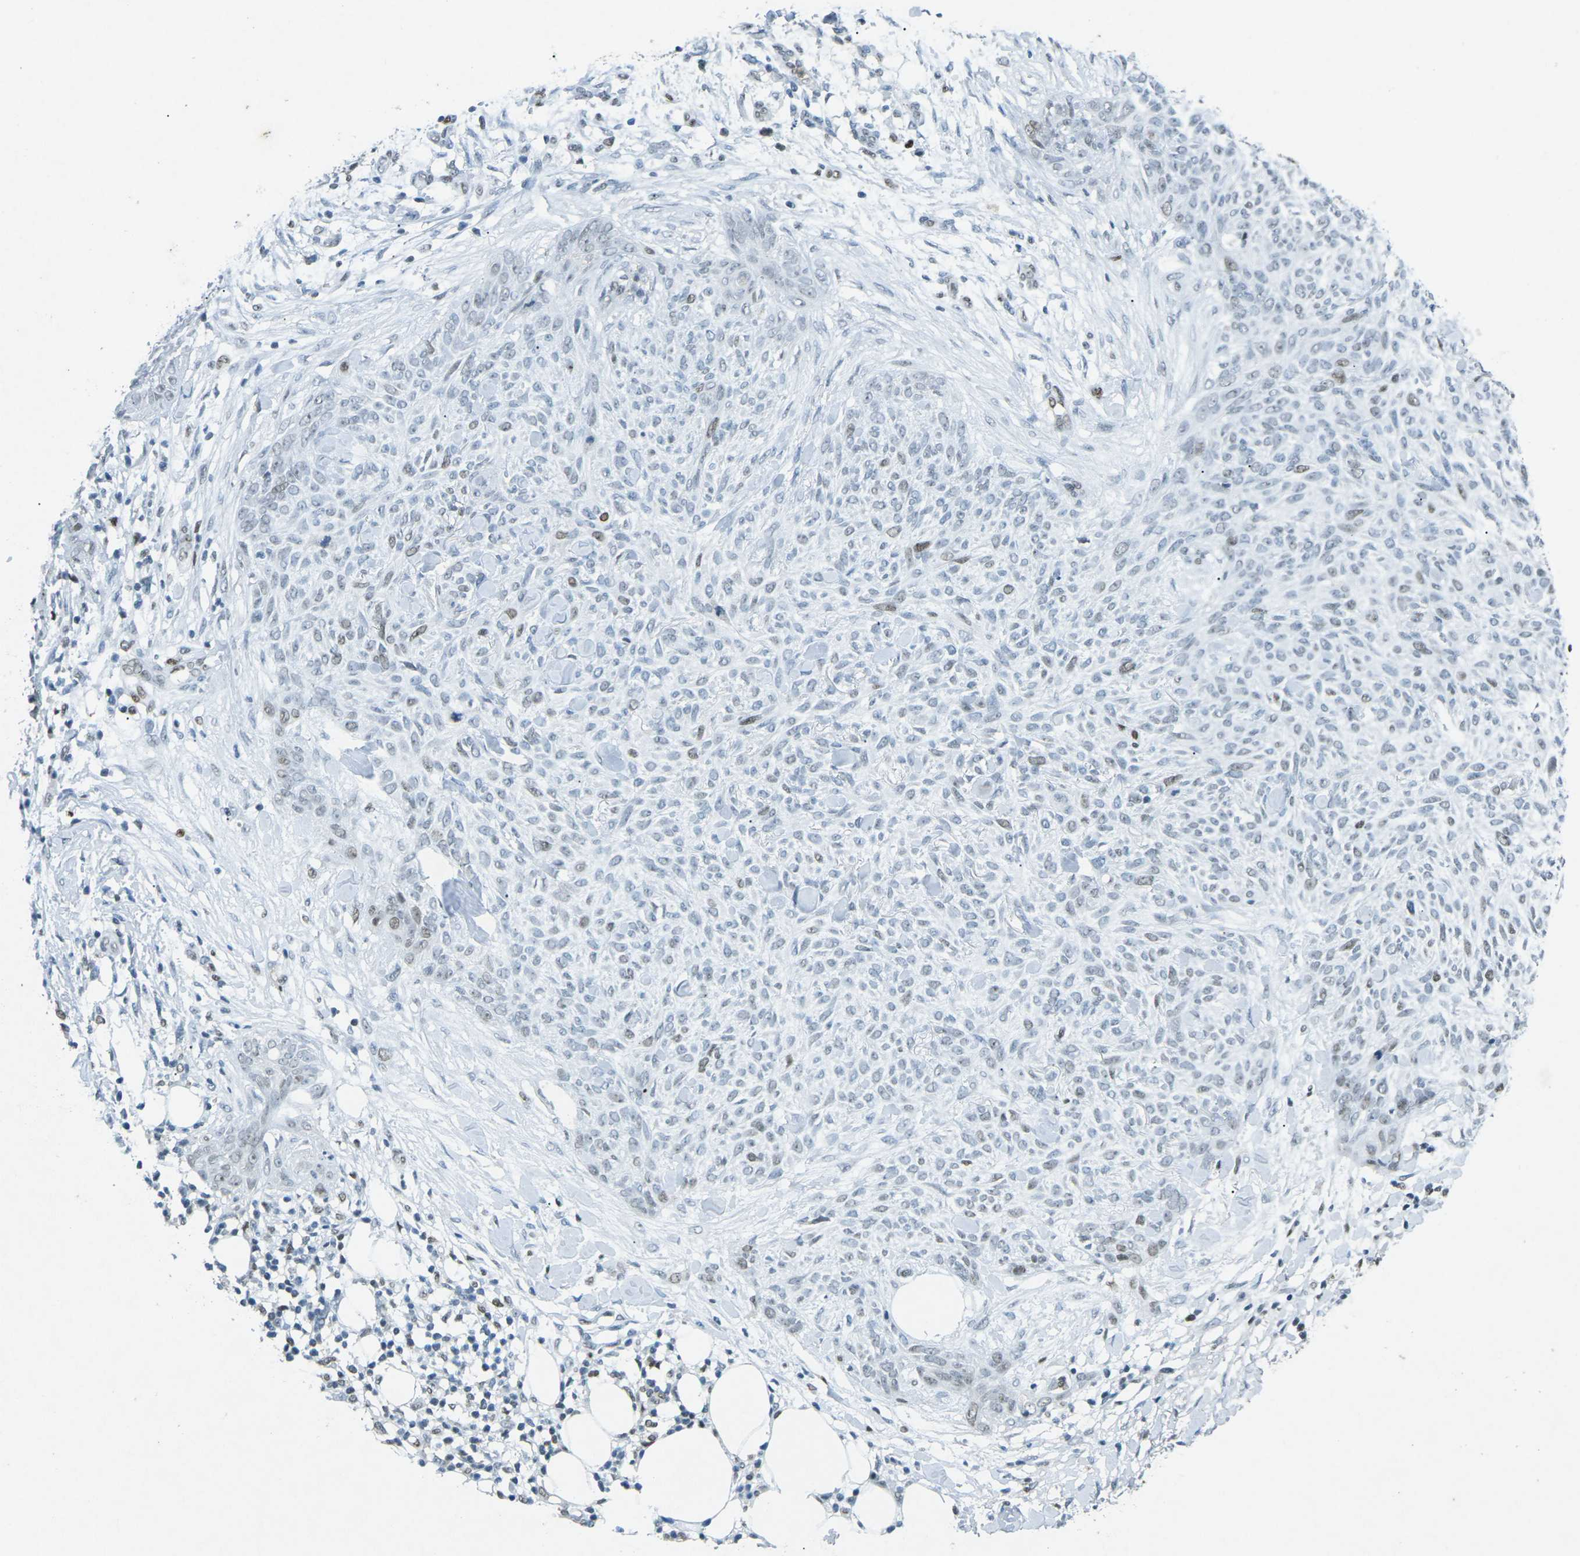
{"staining": {"intensity": "weak", "quantity": "25%-75%", "location": "nuclear"}, "tissue": "skin cancer", "cell_type": "Tumor cells", "image_type": "cancer", "snomed": [{"axis": "morphology", "description": "Basal cell carcinoma"}, {"axis": "topography", "description": "Skin"}], "caption": "Protein expression analysis of skin basal cell carcinoma displays weak nuclear expression in about 25%-75% of tumor cells. (DAB (3,3'-diaminobenzidine) = brown stain, brightfield microscopy at high magnification).", "gene": "RB1", "patient": {"sex": "female", "age": 84}}